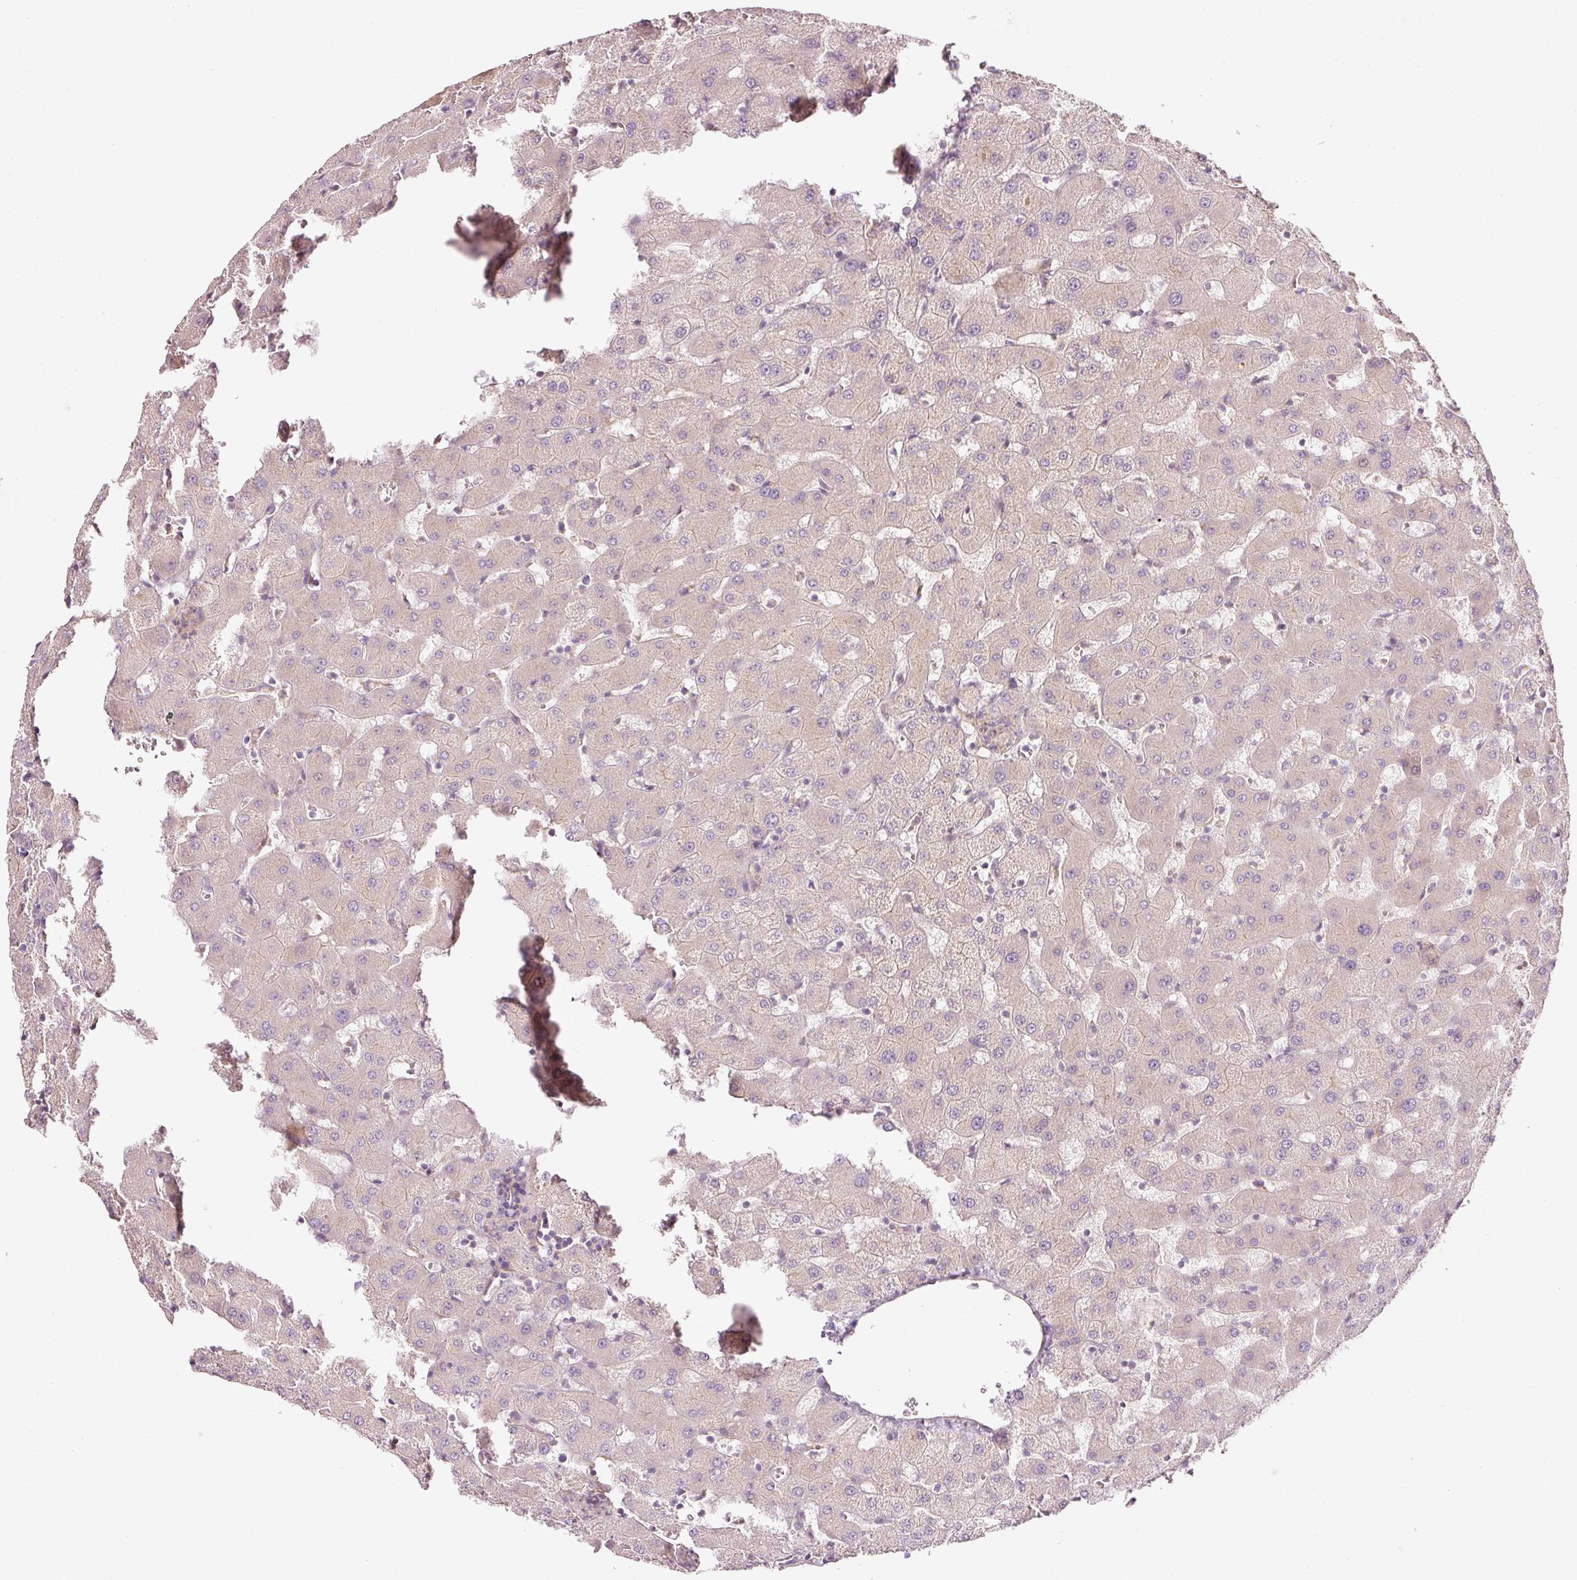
{"staining": {"intensity": "negative", "quantity": "none", "location": "none"}, "tissue": "liver", "cell_type": "Cholangiocytes", "image_type": "normal", "snomed": [{"axis": "morphology", "description": "Normal tissue, NOS"}, {"axis": "topography", "description": "Liver"}], "caption": "Immunohistochemistry image of benign liver stained for a protein (brown), which shows no staining in cholangiocytes.", "gene": "TIRAP", "patient": {"sex": "female", "age": 63}}